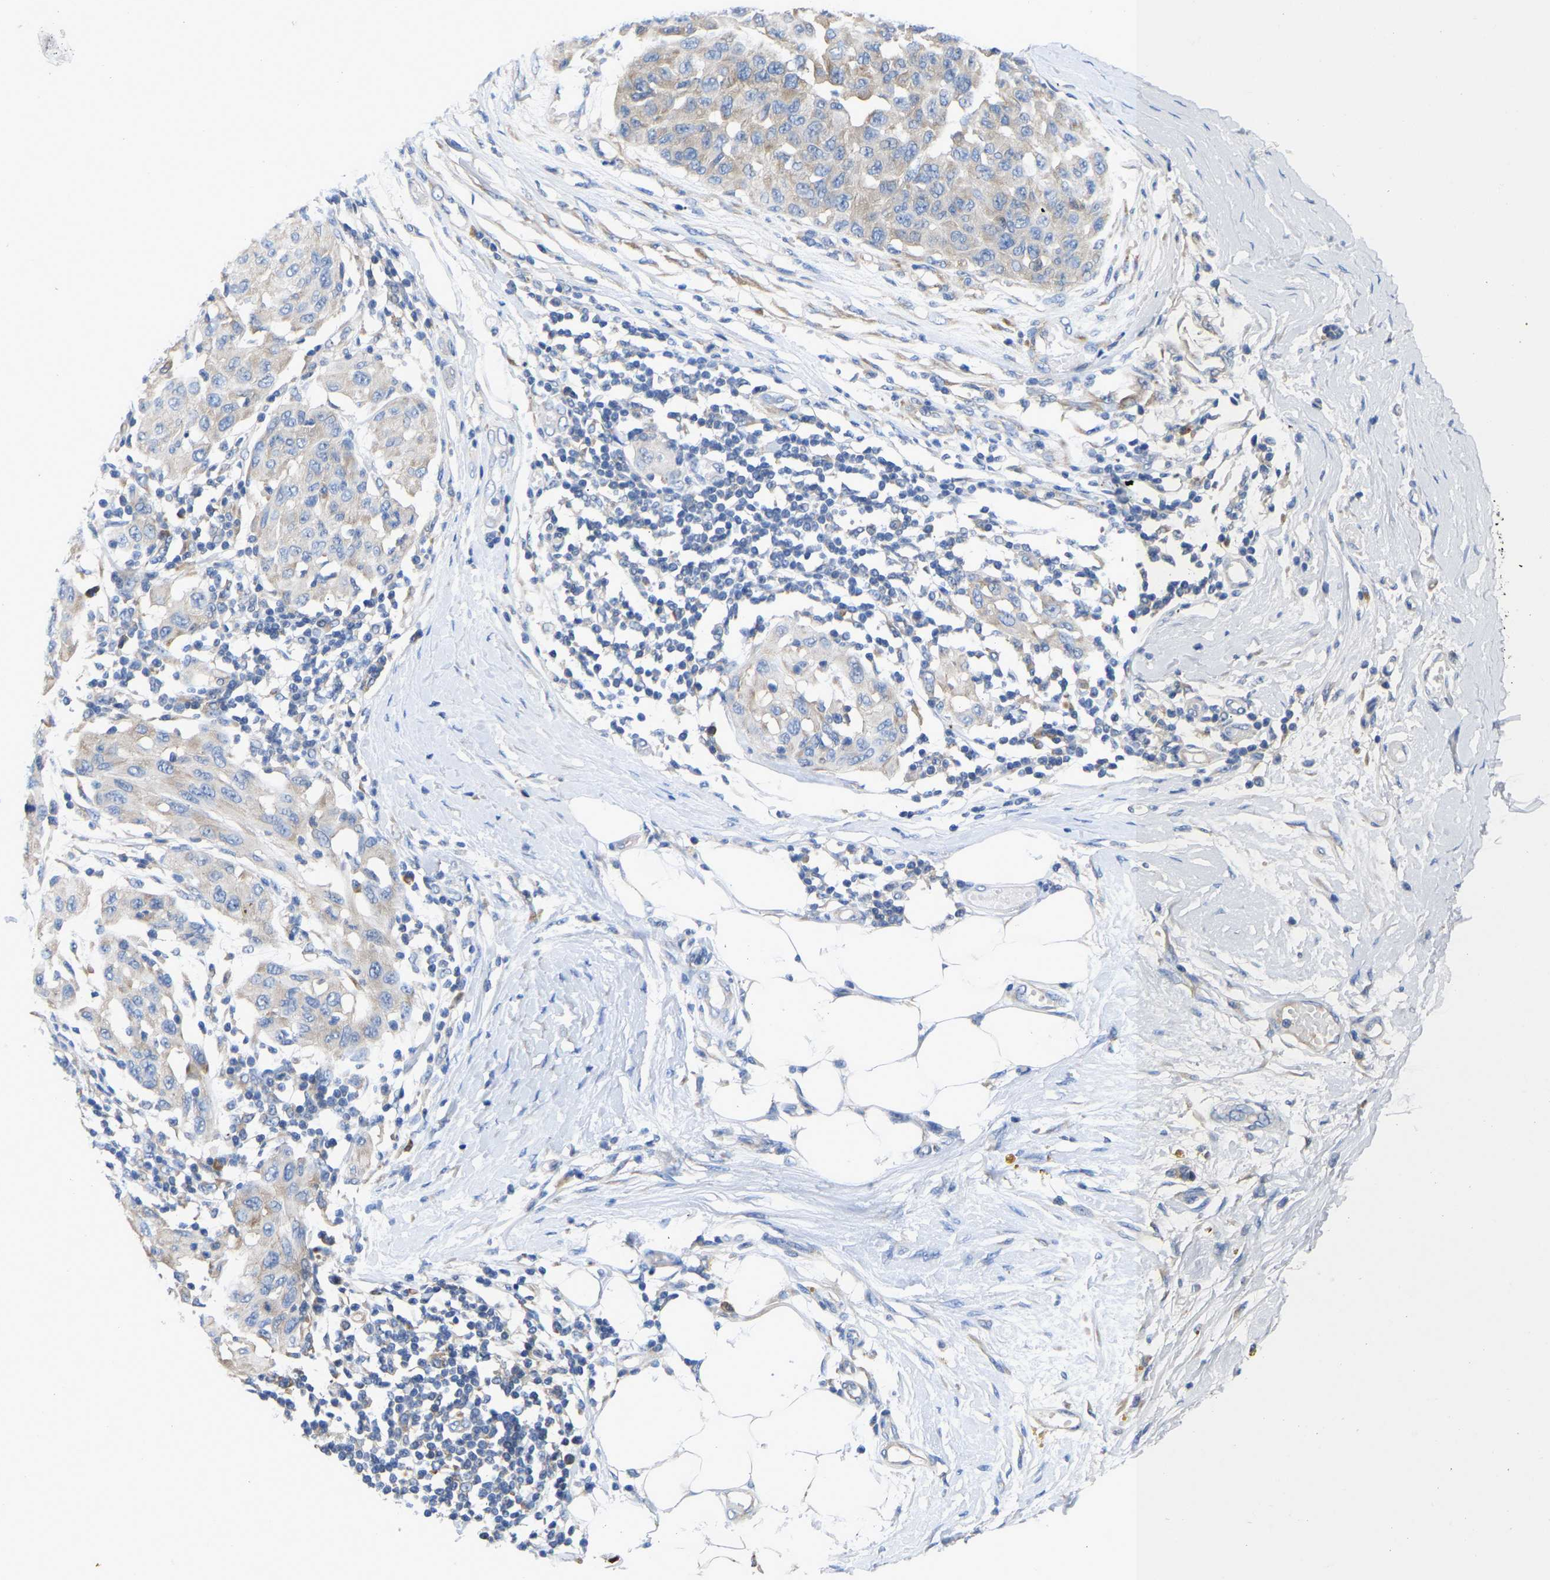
{"staining": {"intensity": "weak", "quantity": "25%-75%", "location": "cytoplasmic/membranous"}, "tissue": "melanoma", "cell_type": "Tumor cells", "image_type": "cancer", "snomed": [{"axis": "morphology", "description": "Normal tissue, NOS"}, {"axis": "morphology", "description": "Malignant melanoma, NOS"}, {"axis": "topography", "description": "Skin"}], "caption": "Tumor cells display weak cytoplasmic/membranous staining in approximately 25%-75% of cells in malignant melanoma.", "gene": "ABCA10", "patient": {"sex": "male", "age": 62}}